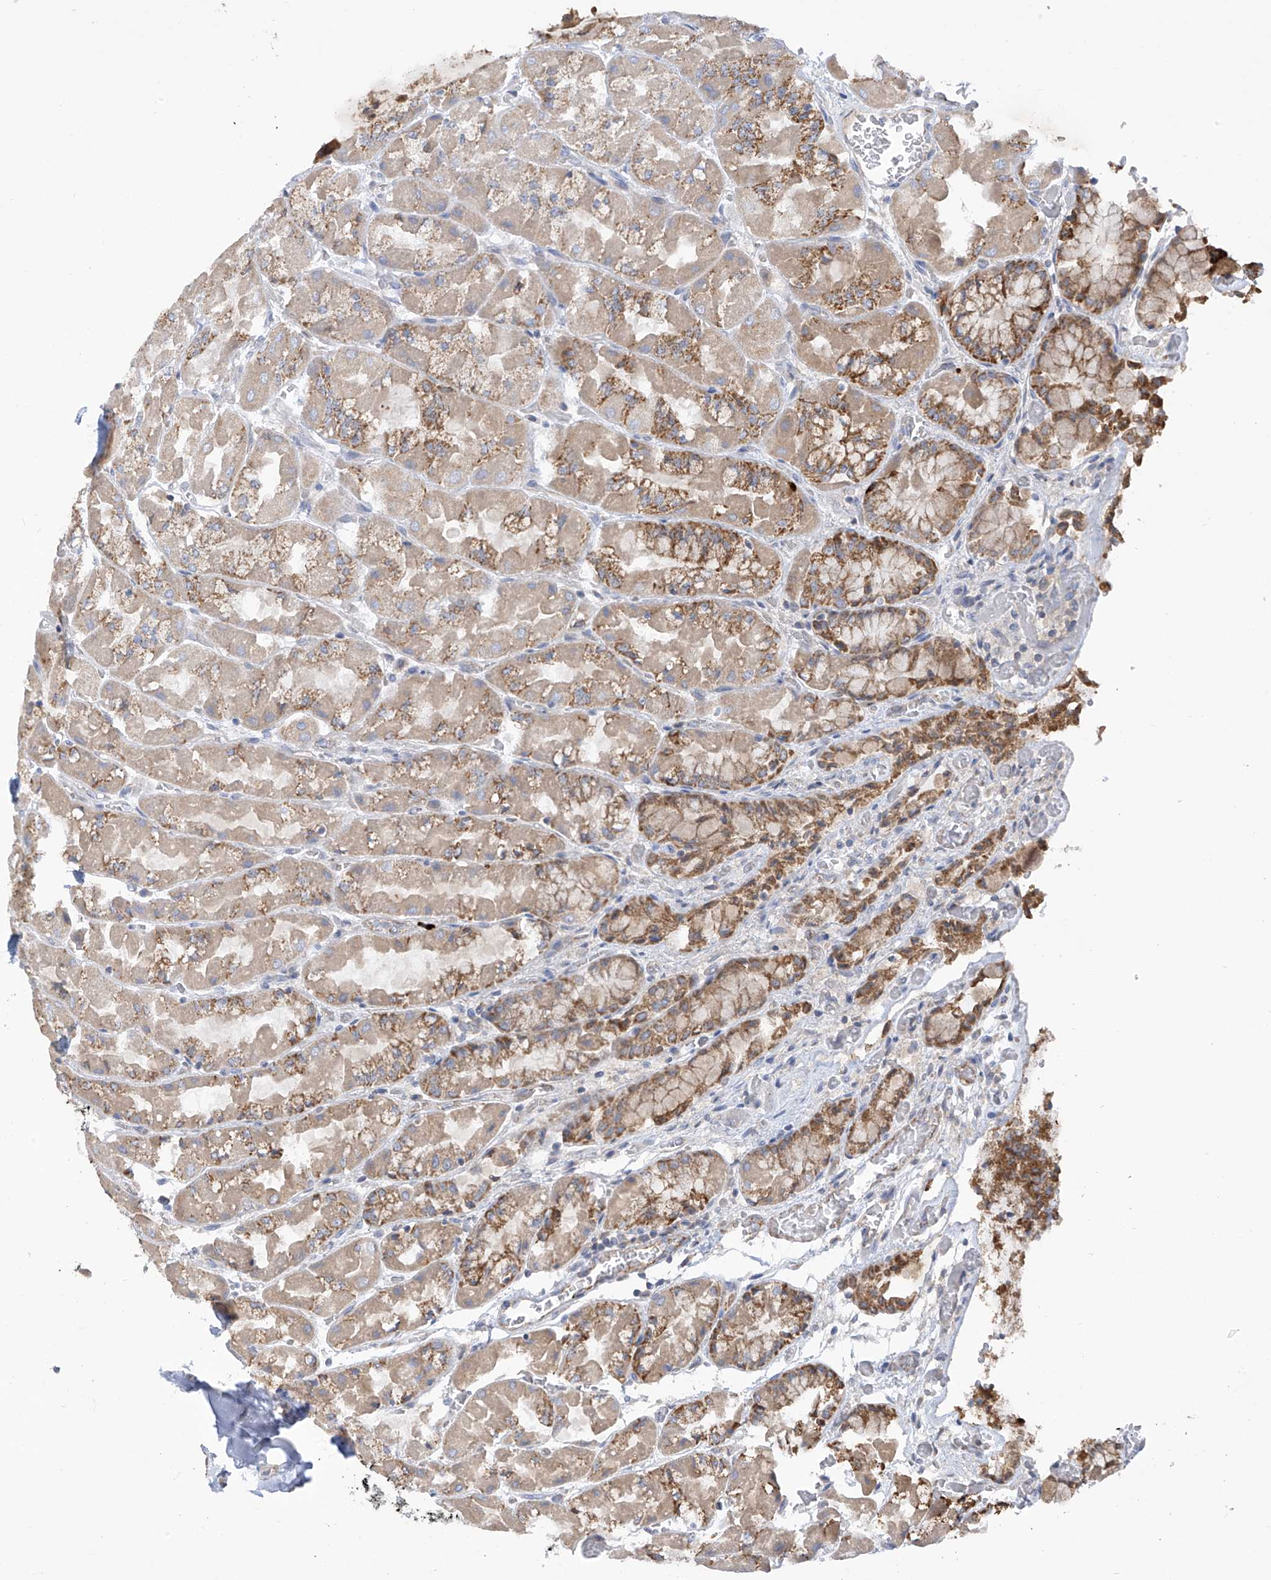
{"staining": {"intensity": "moderate", "quantity": ">75%", "location": "cytoplasmic/membranous"}, "tissue": "stomach", "cell_type": "Glandular cells", "image_type": "normal", "snomed": [{"axis": "morphology", "description": "Normal tissue, NOS"}, {"axis": "topography", "description": "Stomach"}], "caption": "Immunohistochemistry of benign stomach reveals medium levels of moderate cytoplasmic/membranous staining in about >75% of glandular cells. Immunohistochemistry (ihc) stains the protein in brown and the nuclei are stained blue.", "gene": "SCGB1D2", "patient": {"sex": "female", "age": 61}}